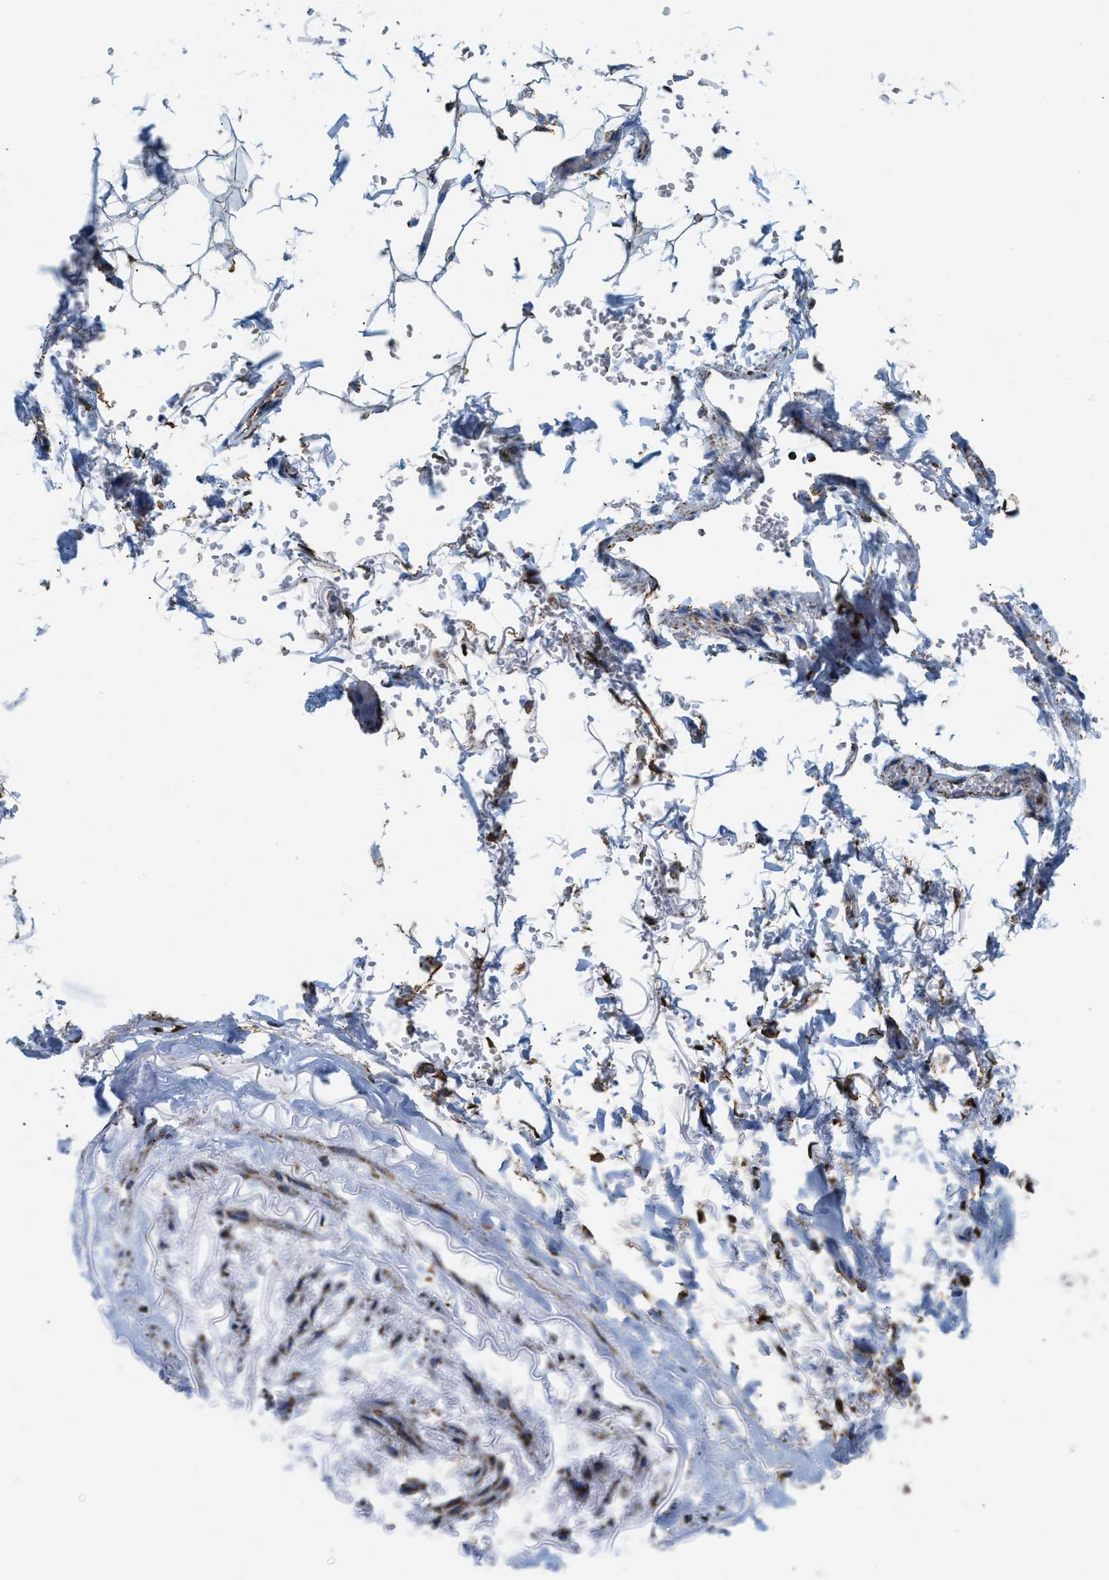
{"staining": {"intensity": "strong", "quantity": ">75%", "location": "cytoplasmic/membranous,nuclear"}, "tissue": "adipose tissue", "cell_type": "Adipocytes", "image_type": "normal", "snomed": [{"axis": "morphology", "description": "Normal tissue, NOS"}, {"axis": "topography", "description": "Cartilage tissue"}, {"axis": "topography", "description": "Lung"}], "caption": "Adipose tissue stained with immunohistochemistry shows strong cytoplasmic/membranous,nuclear positivity in approximately >75% of adipocytes. The protein is stained brown, and the nuclei are stained in blue (DAB (3,3'-diaminobenzidine) IHC with brightfield microscopy, high magnification).", "gene": "ETFB", "patient": {"sex": "female", "age": 77}}